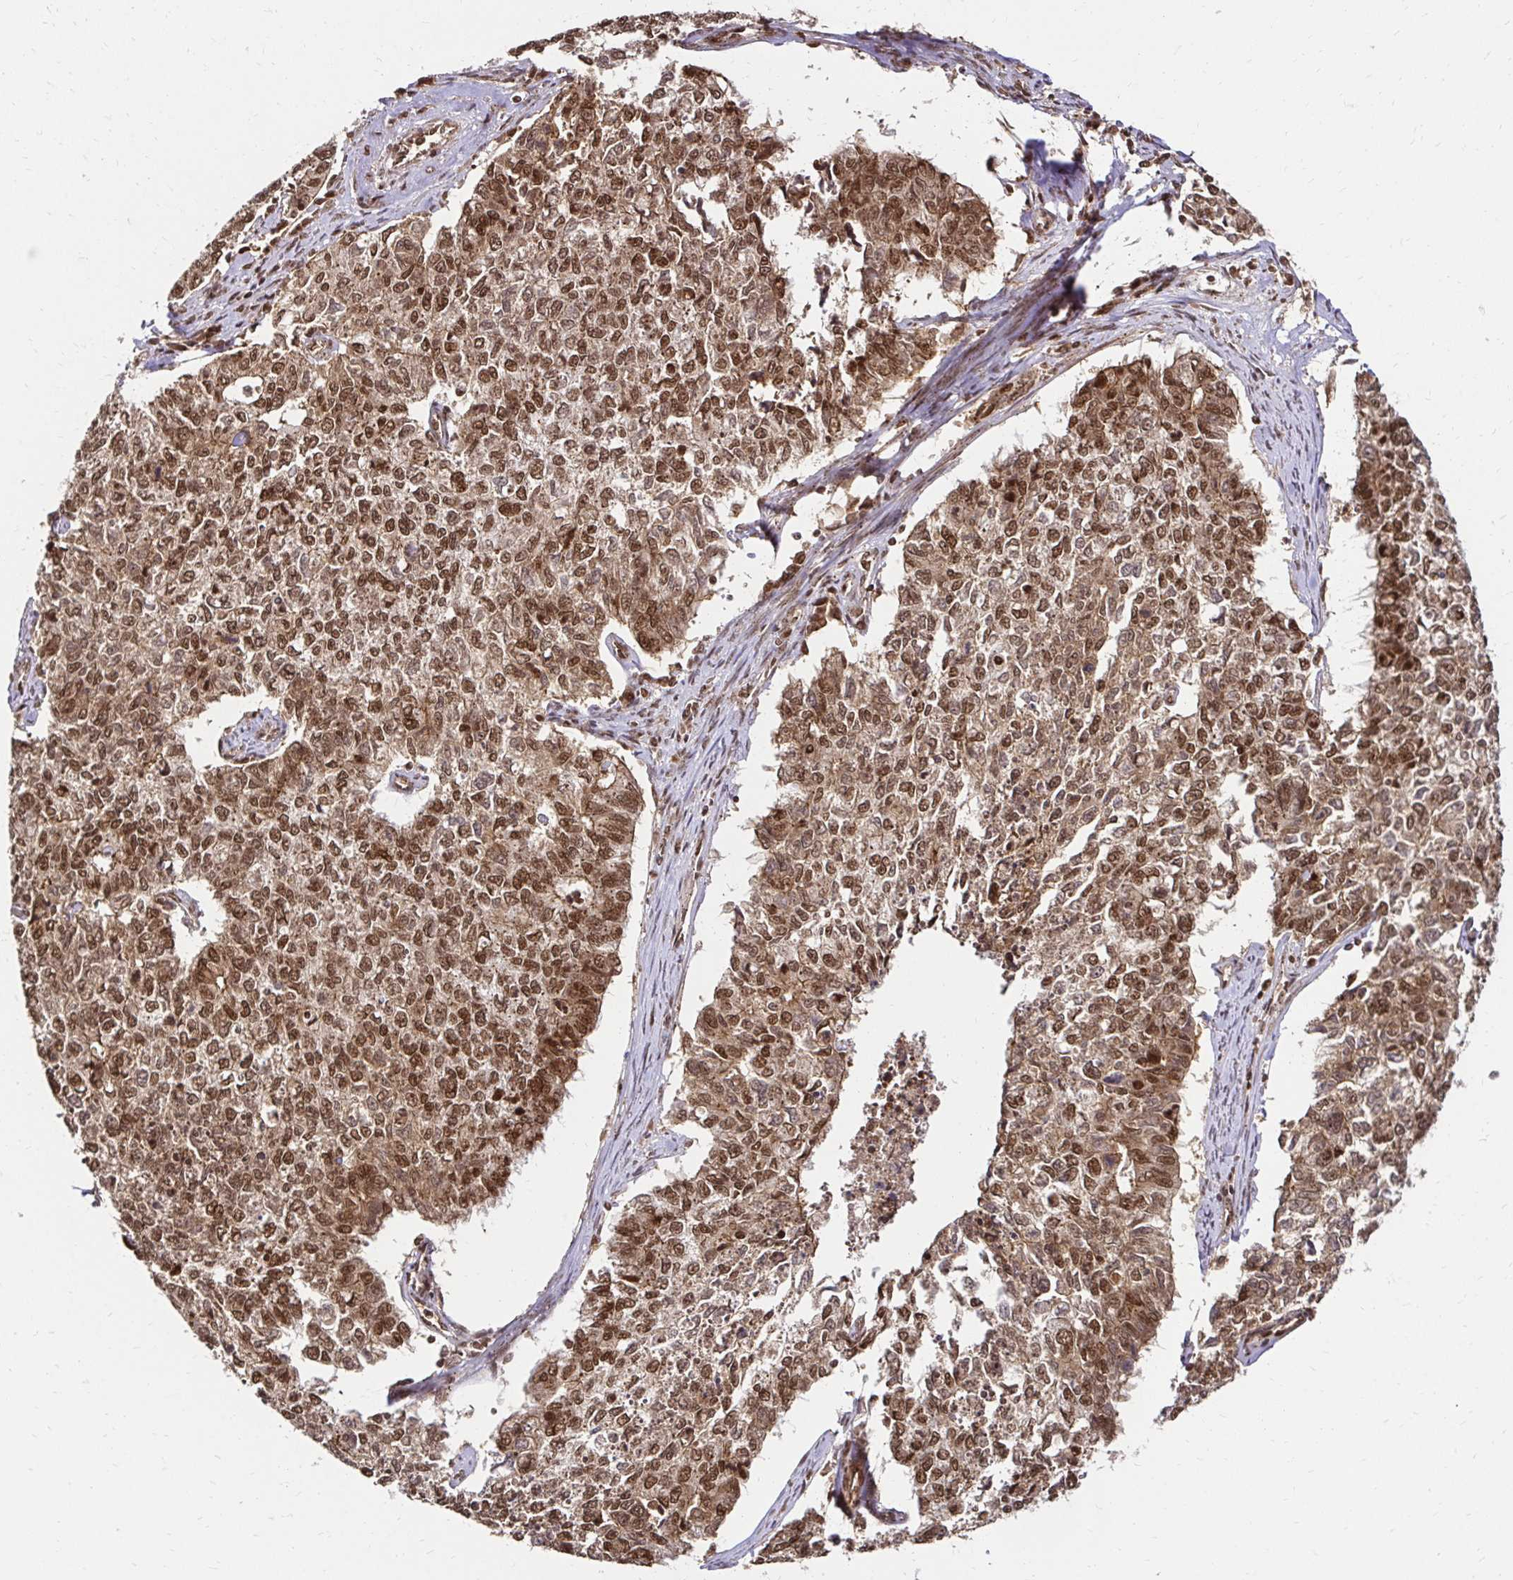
{"staining": {"intensity": "moderate", "quantity": ">75%", "location": "cytoplasmic/membranous,nuclear"}, "tissue": "cervical cancer", "cell_type": "Tumor cells", "image_type": "cancer", "snomed": [{"axis": "morphology", "description": "Adenocarcinoma, NOS"}, {"axis": "topography", "description": "Cervix"}], "caption": "IHC micrograph of human cervical cancer (adenocarcinoma) stained for a protein (brown), which reveals medium levels of moderate cytoplasmic/membranous and nuclear positivity in approximately >75% of tumor cells.", "gene": "GLYR1", "patient": {"sex": "female", "age": 63}}